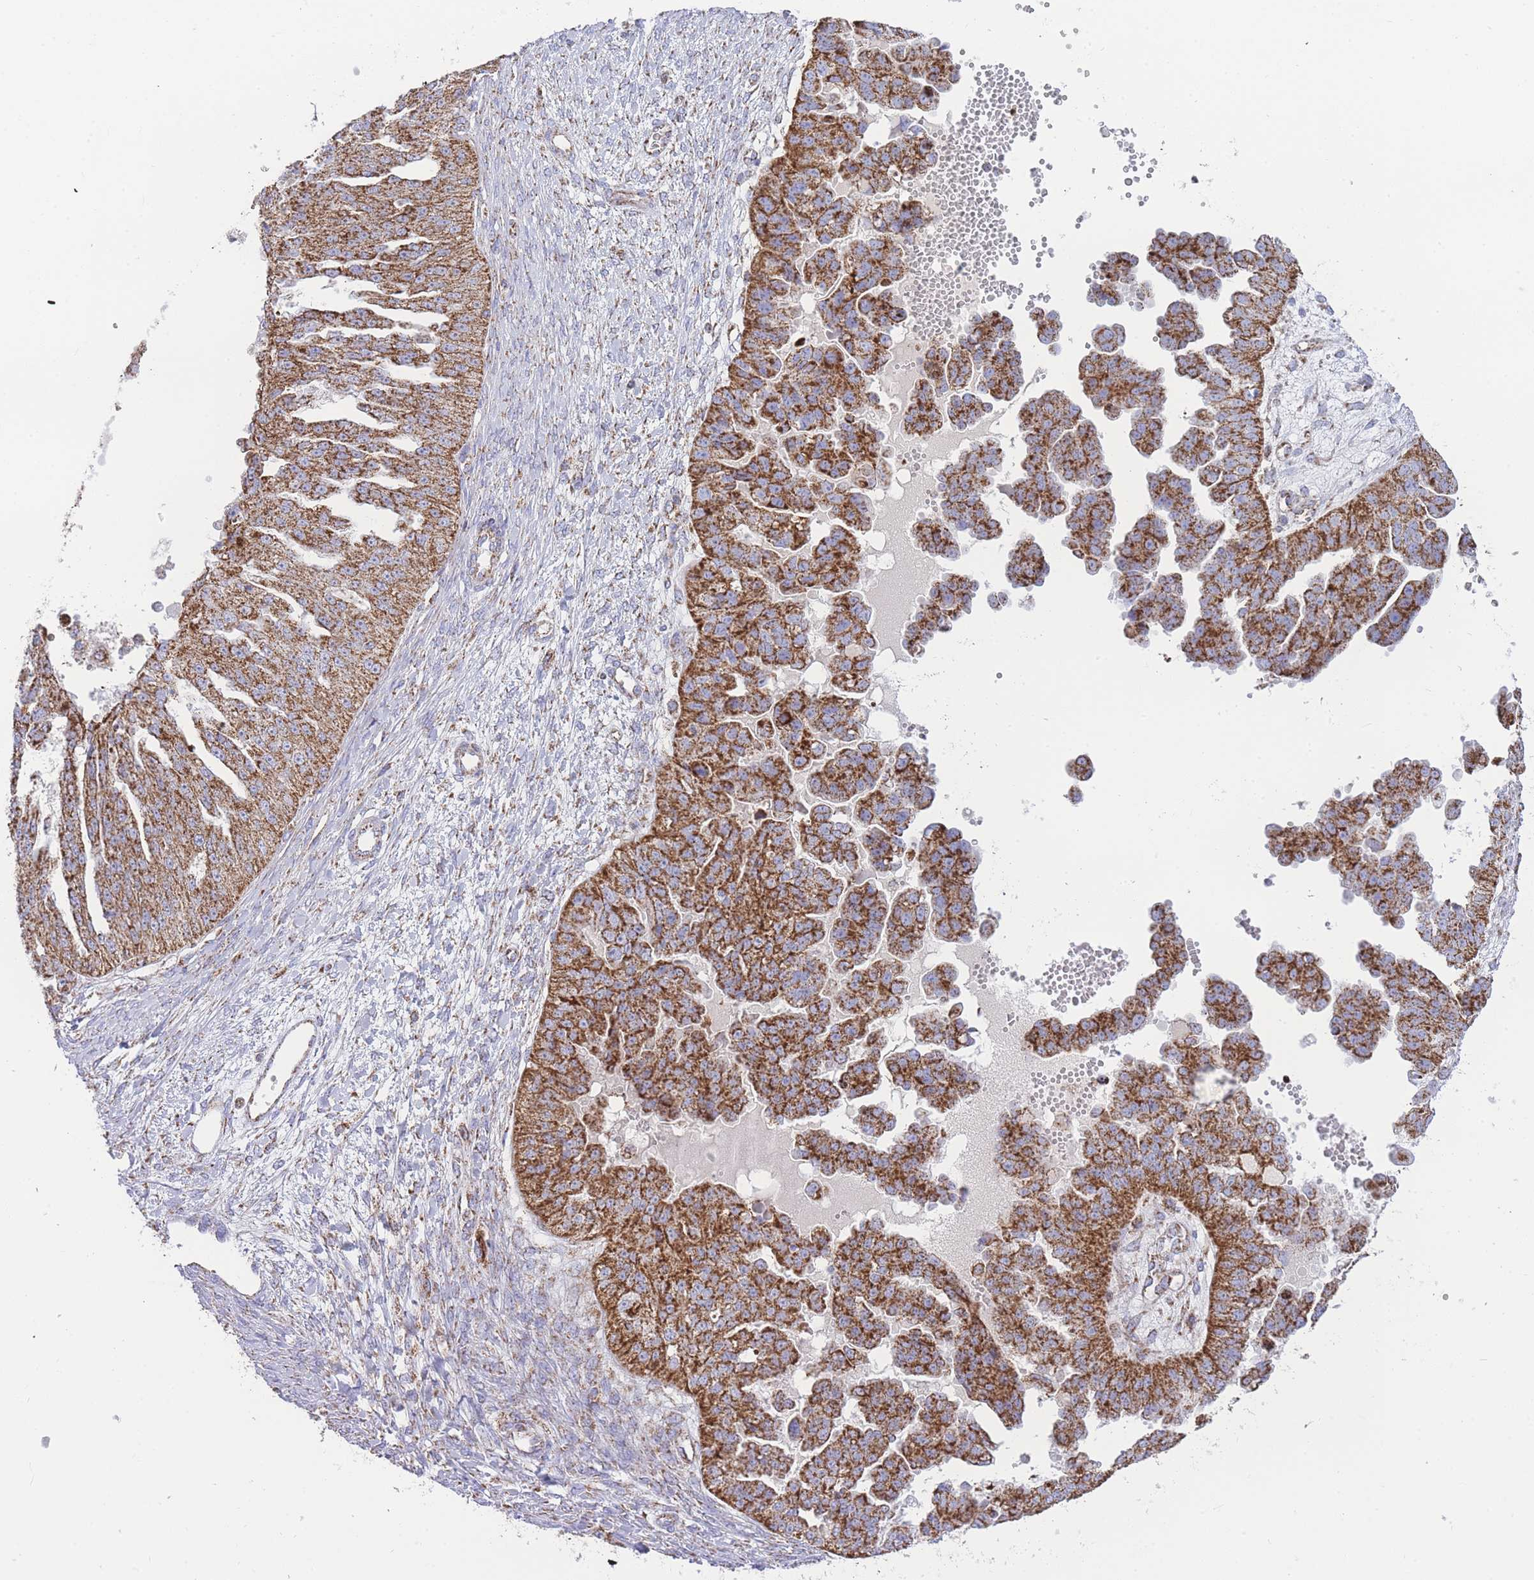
{"staining": {"intensity": "strong", "quantity": ">75%", "location": "cytoplasmic/membranous"}, "tissue": "ovarian cancer", "cell_type": "Tumor cells", "image_type": "cancer", "snomed": [{"axis": "morphology", "description": "Cystadenocarcinoma, serous, NOS"}, {"axis": "topography", "description": "Ovary"}], "caption": "A micrograph showing strong cytoplasmic/membranous expression in approximately >75% of tumor cells in ovarian cancer (serous cystadenocarcinoma), as visualized by brown immunohistochemical staining.", "gene": "GSTM1", "patient": {"sex": "female", "age": 58}}